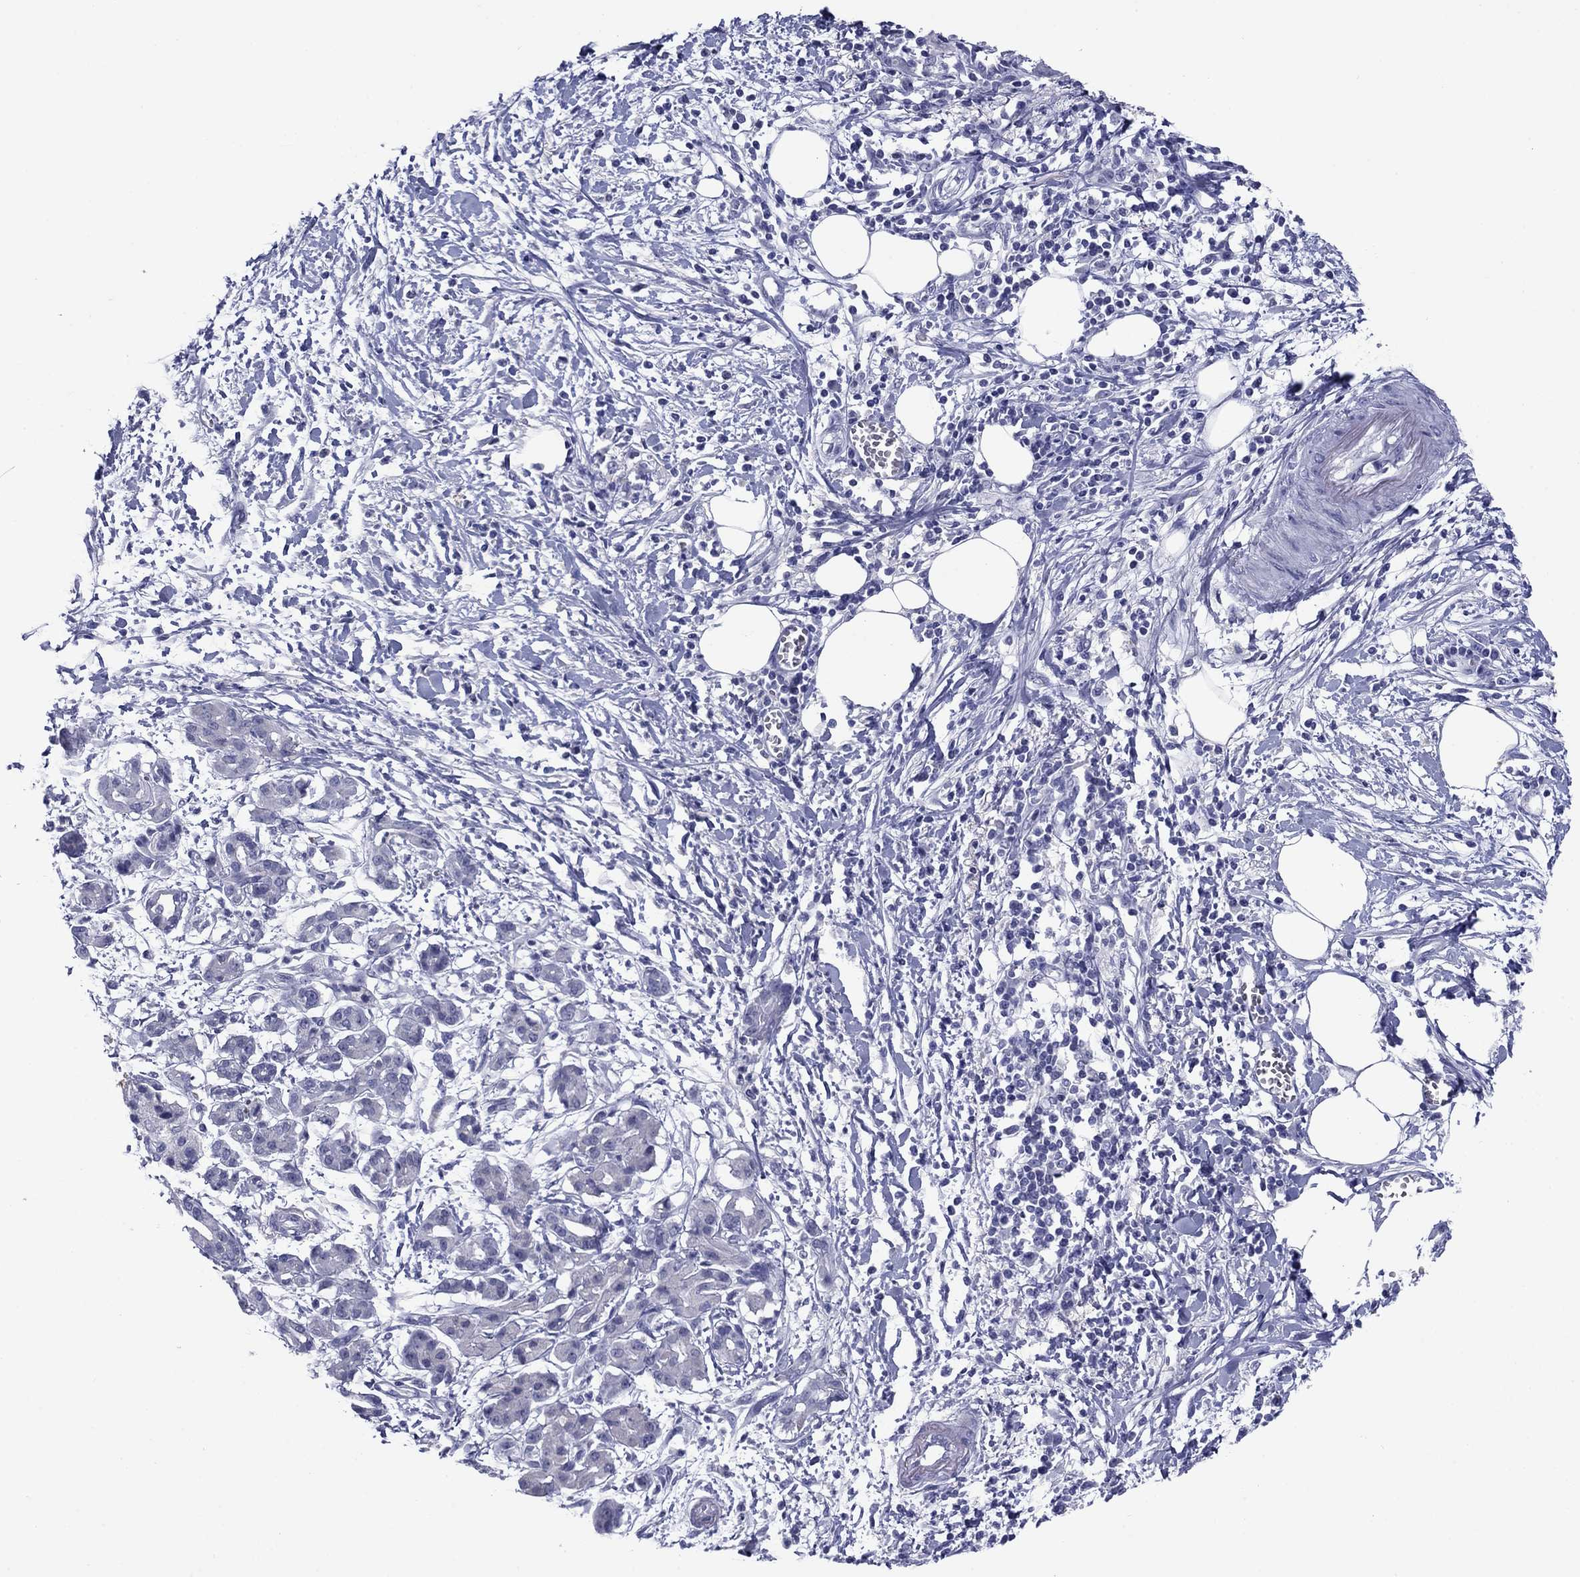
{"staining": {"intensity": "negative", "quantity": "none", "location": "none"}, "tissue": "pancreatic cancer", "cell_type": "Tumor cells", "image_type": "cancer", "snomed": [{"axis": "morphology", "description": "Adenocarcinoma, NOS"}, {"axis": "topography", "description": "Pancreas"}], "caption": "This is a photomicrograph of IHC staining of pancreatic cancer (adenocarcinoma), which shows no positivity in tumor cells.", "gene": "TCFL5", "patient": {"sex": "male", "age": 72}}